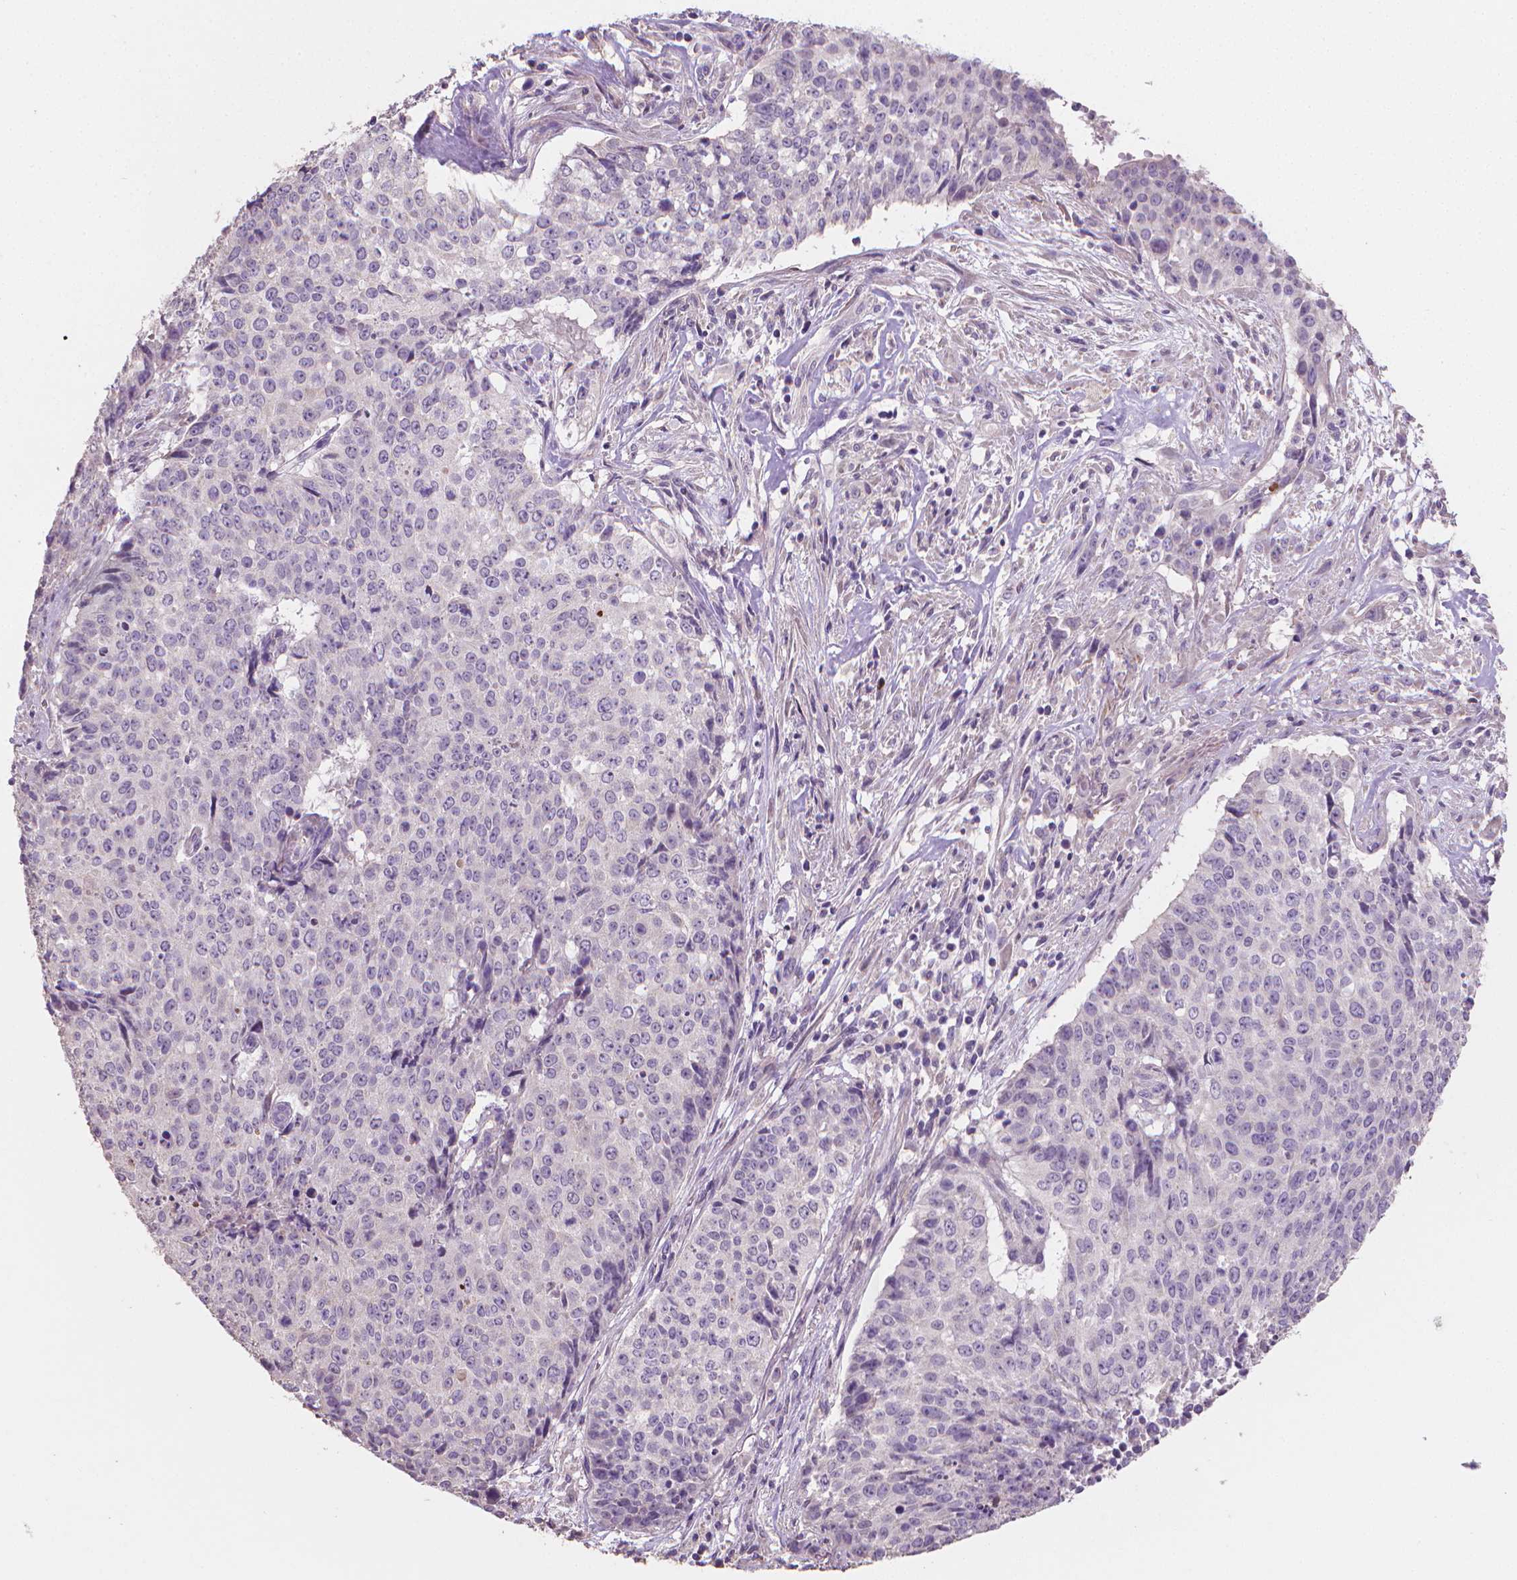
{"staining": {"intensity": "negative", "quantity": "none", "location": "none"}, "tissue": "lung cancer", "cell_type": "Tumor cells", "image_type": "cancer", "snomed": [{"axis": "morphology", "description": "Normal tissue, NOS"}, {"axis": "morphology", "description": "Squamous cell carcinoma, NOS"}, {"axis": "topography", "description": "Bronchus"}, {"axis": "topography", "description": "Lung"}], "caption": "The IHC photomicrograph has no significant staining in tumor cells of lung cancer tissue.", "gene": "CATIP", "patient": {"sex": "male", "age": 64}}